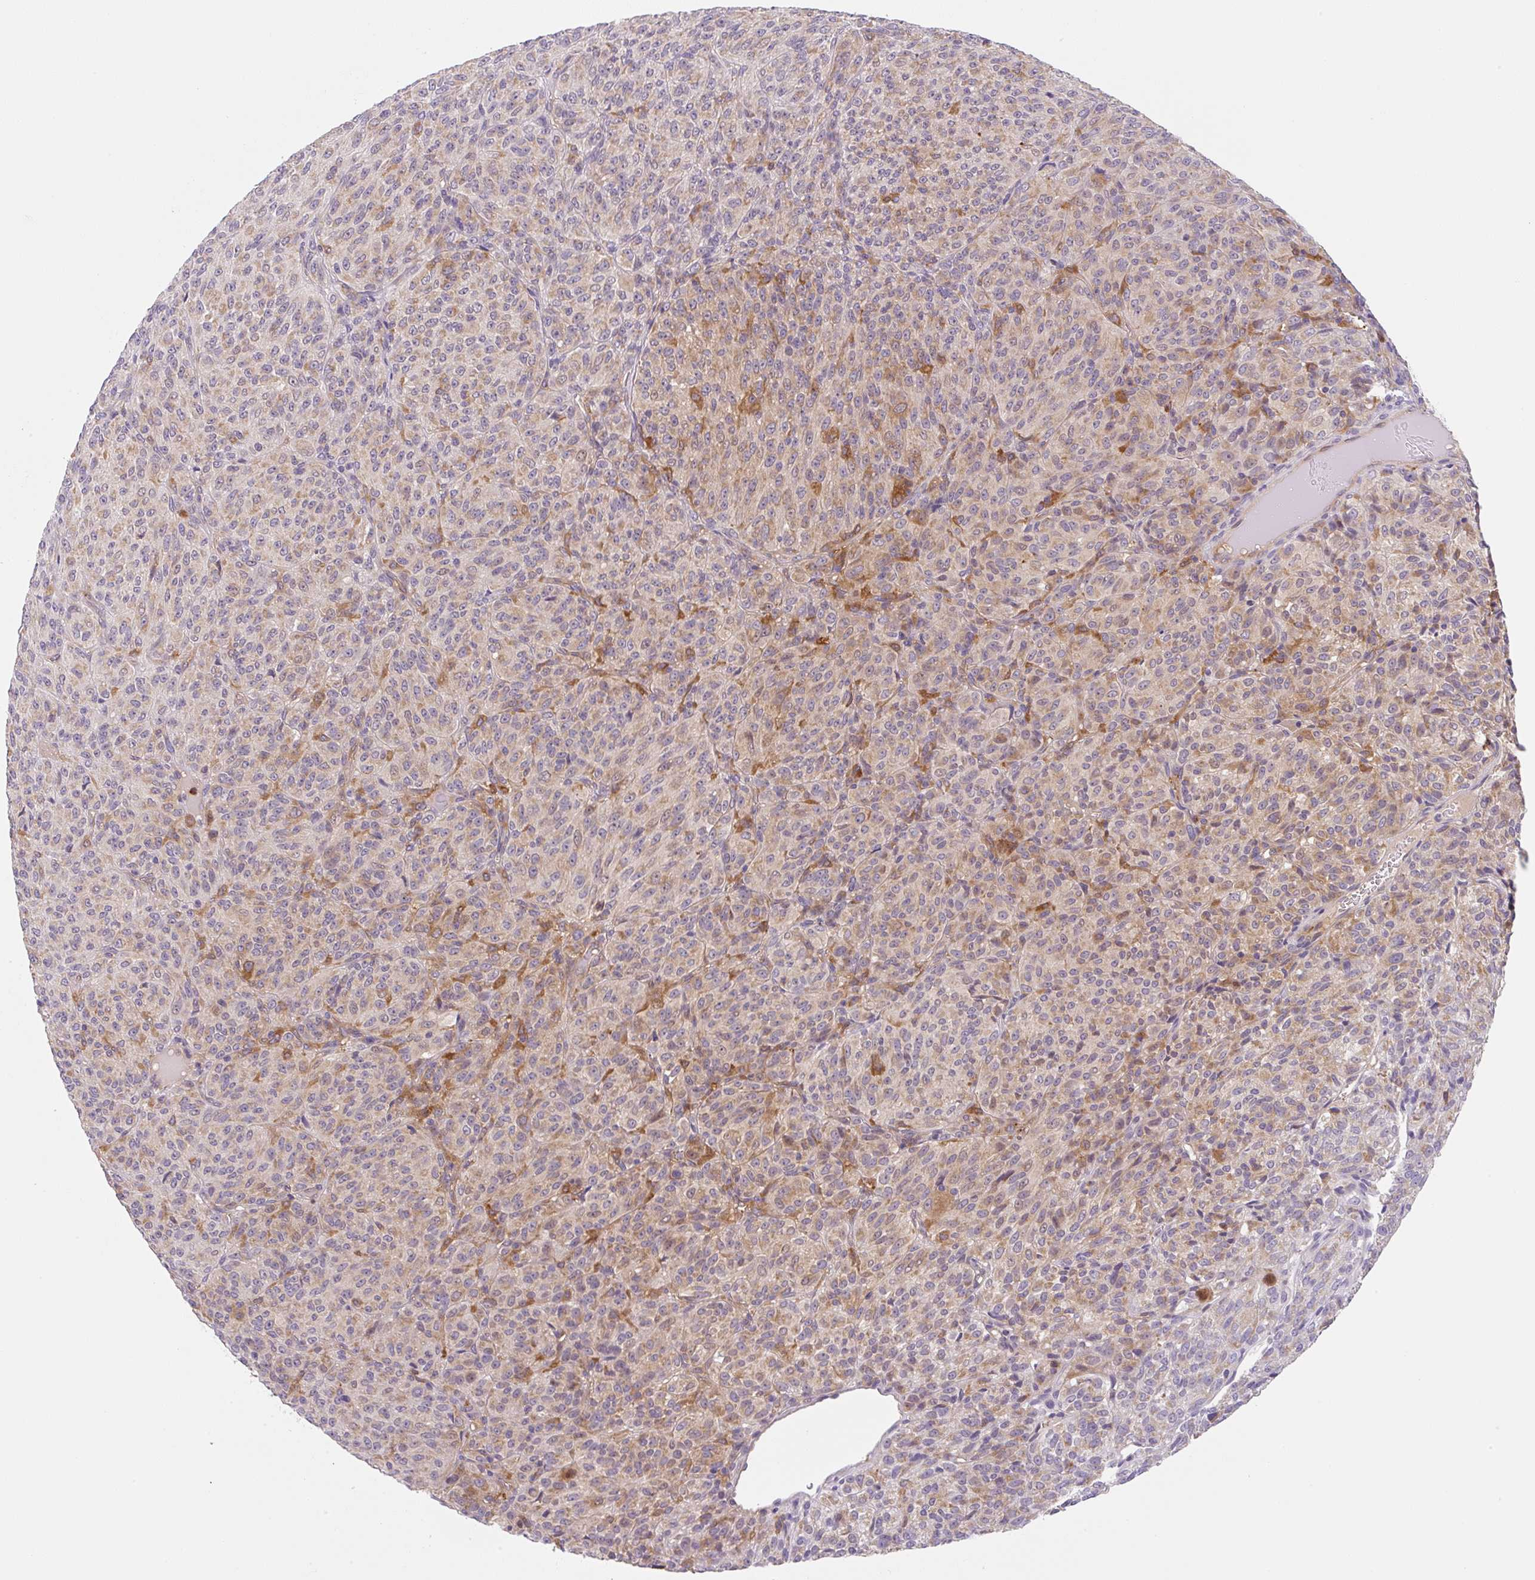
{"staining": {"intensity": "weak", "quantity": "<25%", "location": "cytoplasmic/membranous"}, "tissue": "melanoma", "cell_type": "Tumor cells", "image_type": "cancer", "snomed": [{"axis": "morphology", "description": "Malignant melanoma, Metastatic site"}, {"axis": "topography", "description": "Brain"}], "caption": "Micrograph shows no protein staining in tumor cells of melanoma tissue.", "gene": "OMA1", "patient": {"sex": "female", "age": 56}}